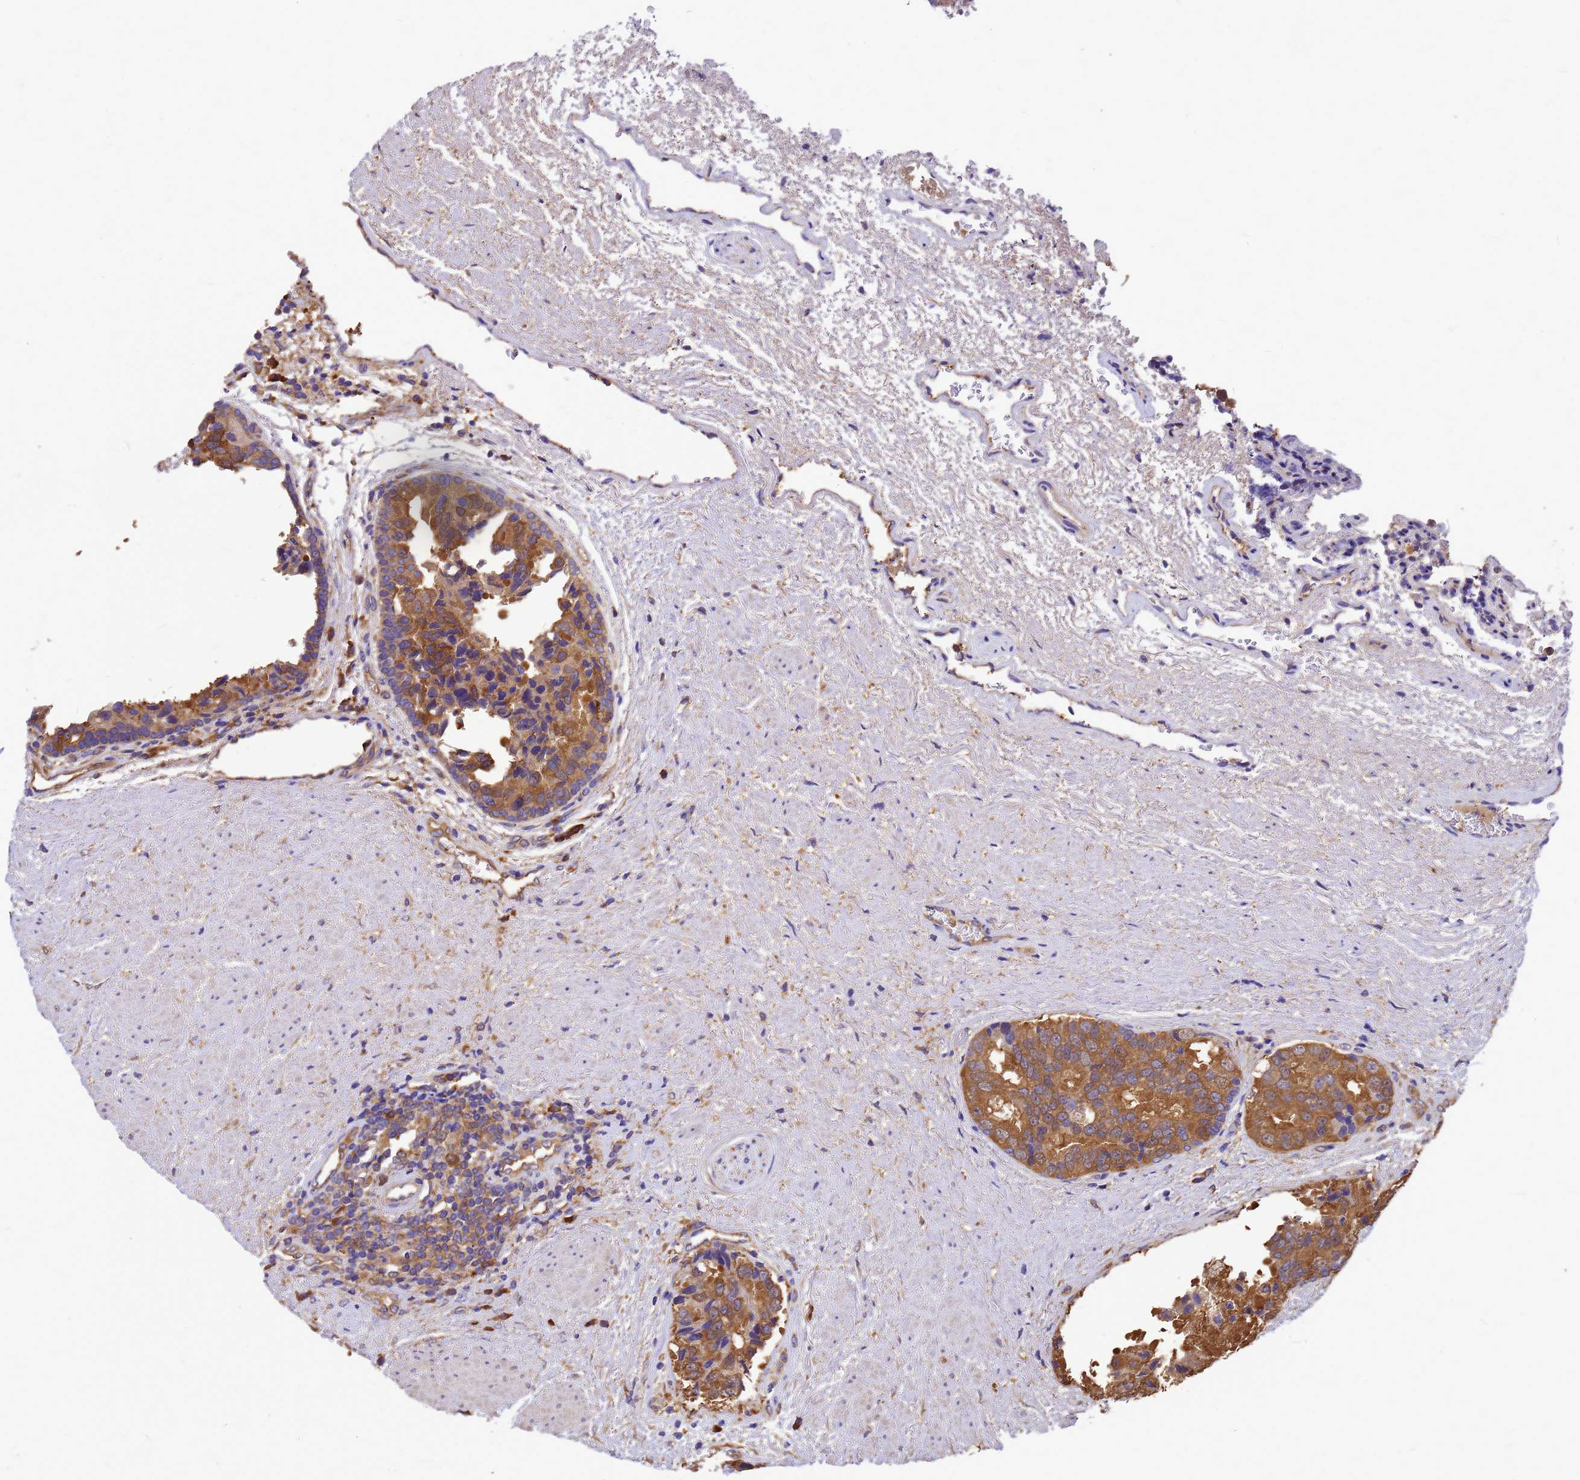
{"staining": {"intensity": "moderate", "quantity": ">75%", "location": "cytoplasmic/membranous"}, "tissue": "prostate cancer", "cell_type": "Tumor cells", "image_type": "cancer", "snomed": [{"axis": "morphology", "description": "Adenocarcinoma, High grade"}, {"axis": "topography", "description": "Prostate"}], "caption": "An image showing moderate cytoplasmic/membranous positivity in approximately >75% of tumor cells in prostate high-grade adenocarcinoma, as visualized by brown immunohistochemical staining.", "gene": "GID4", "patient": {"sex": "male", "age": 70}}